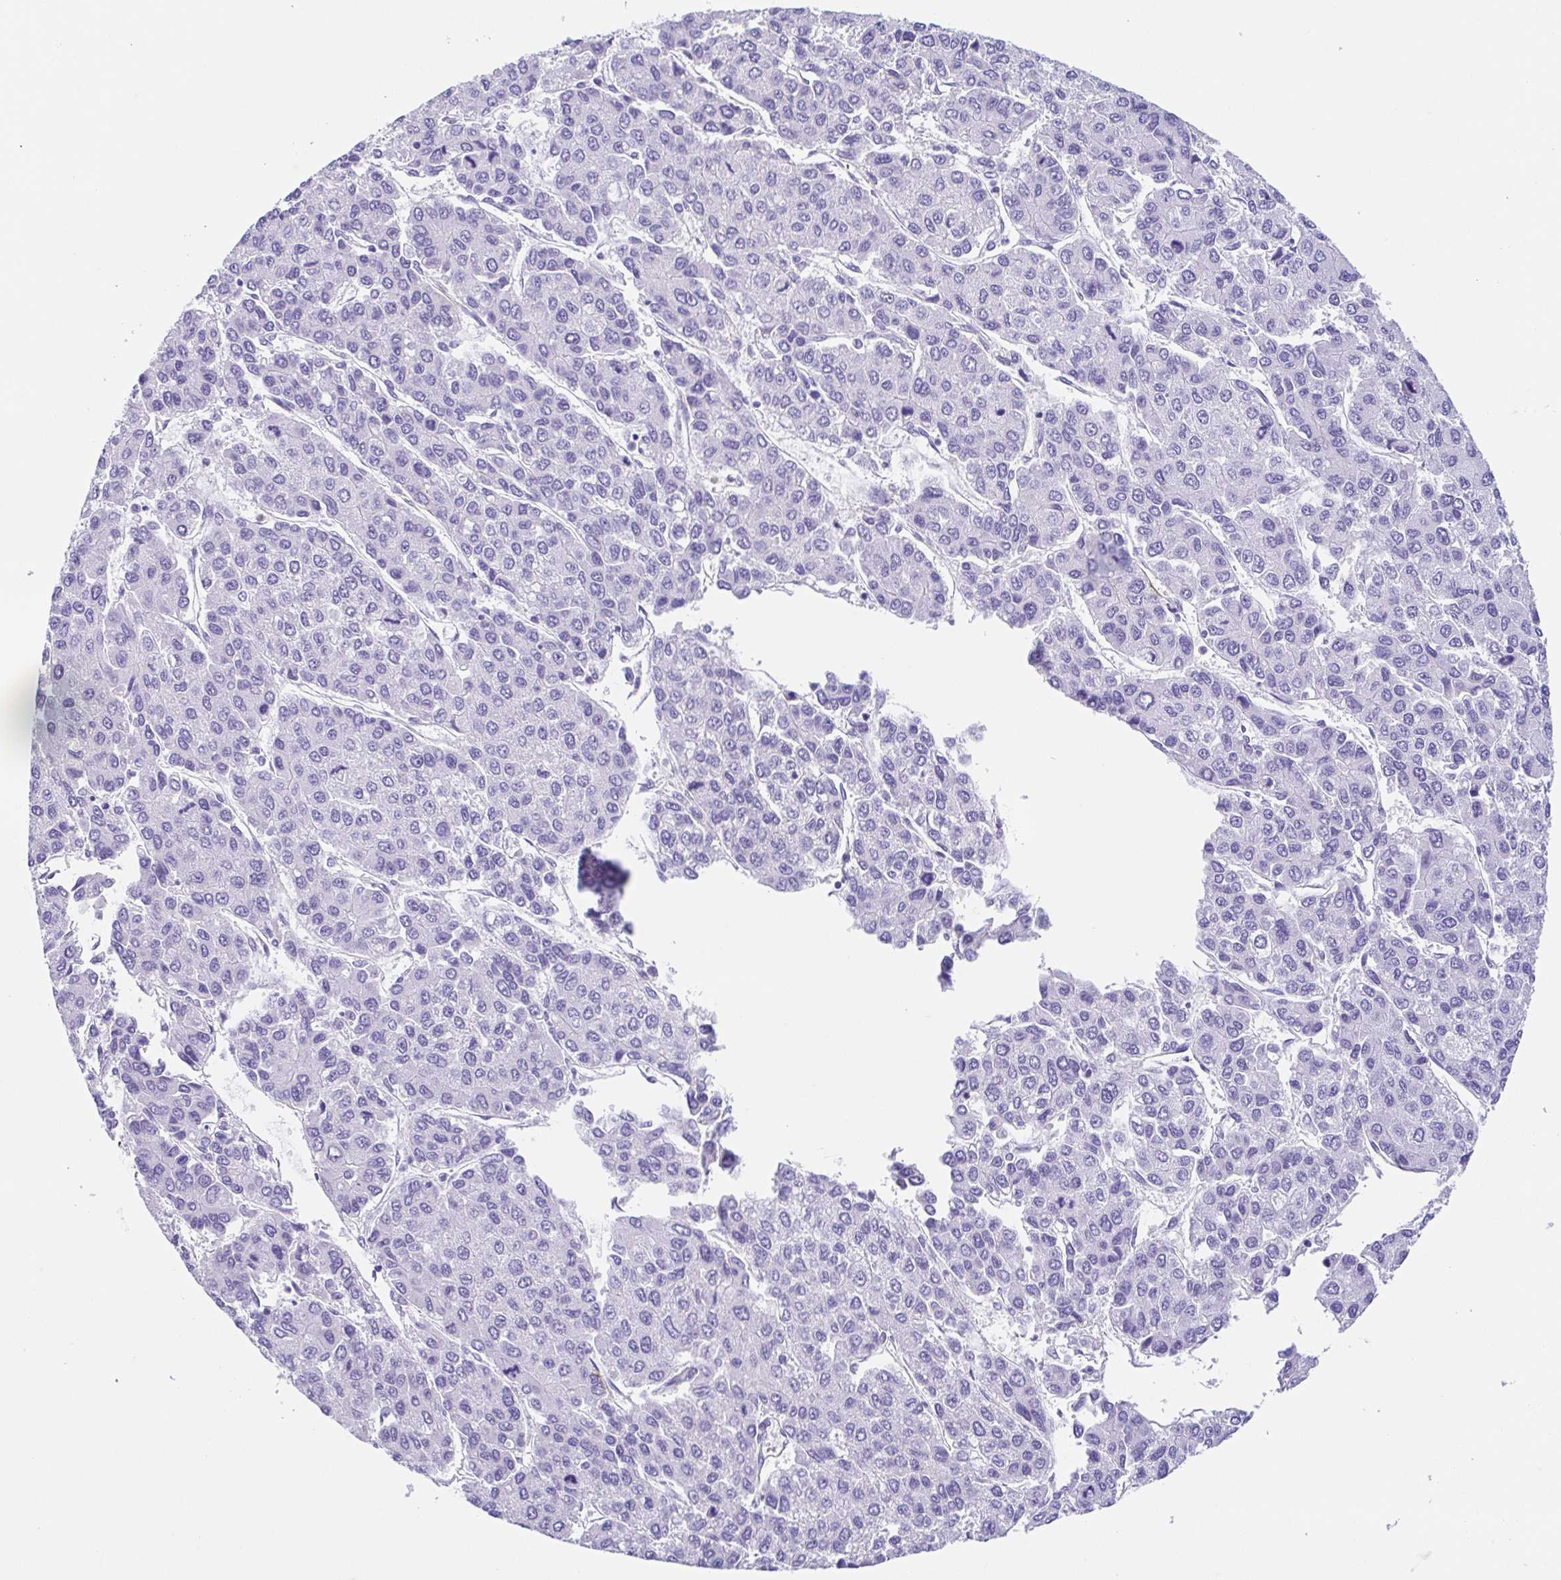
{"staining": {"intensity": "negative", "quantity": "none", "location": "none"}, "tissue": "liver cancer", "cell_type": "Tumor cells", "image_type": "cancer", "snomed": [{"axis": "morphology", "description": "Carcinoma, Hepatocellular, NOS"}, {"axis": "topography", "description": "Liver"}], "caption": "Immunohistochemistry (IHC) of hepatocellular carcinoma (liver) demonstrates no positivity in tumor cells.", "gene": "ARPP21", "patient": {"sex": "female", "age": 66}}